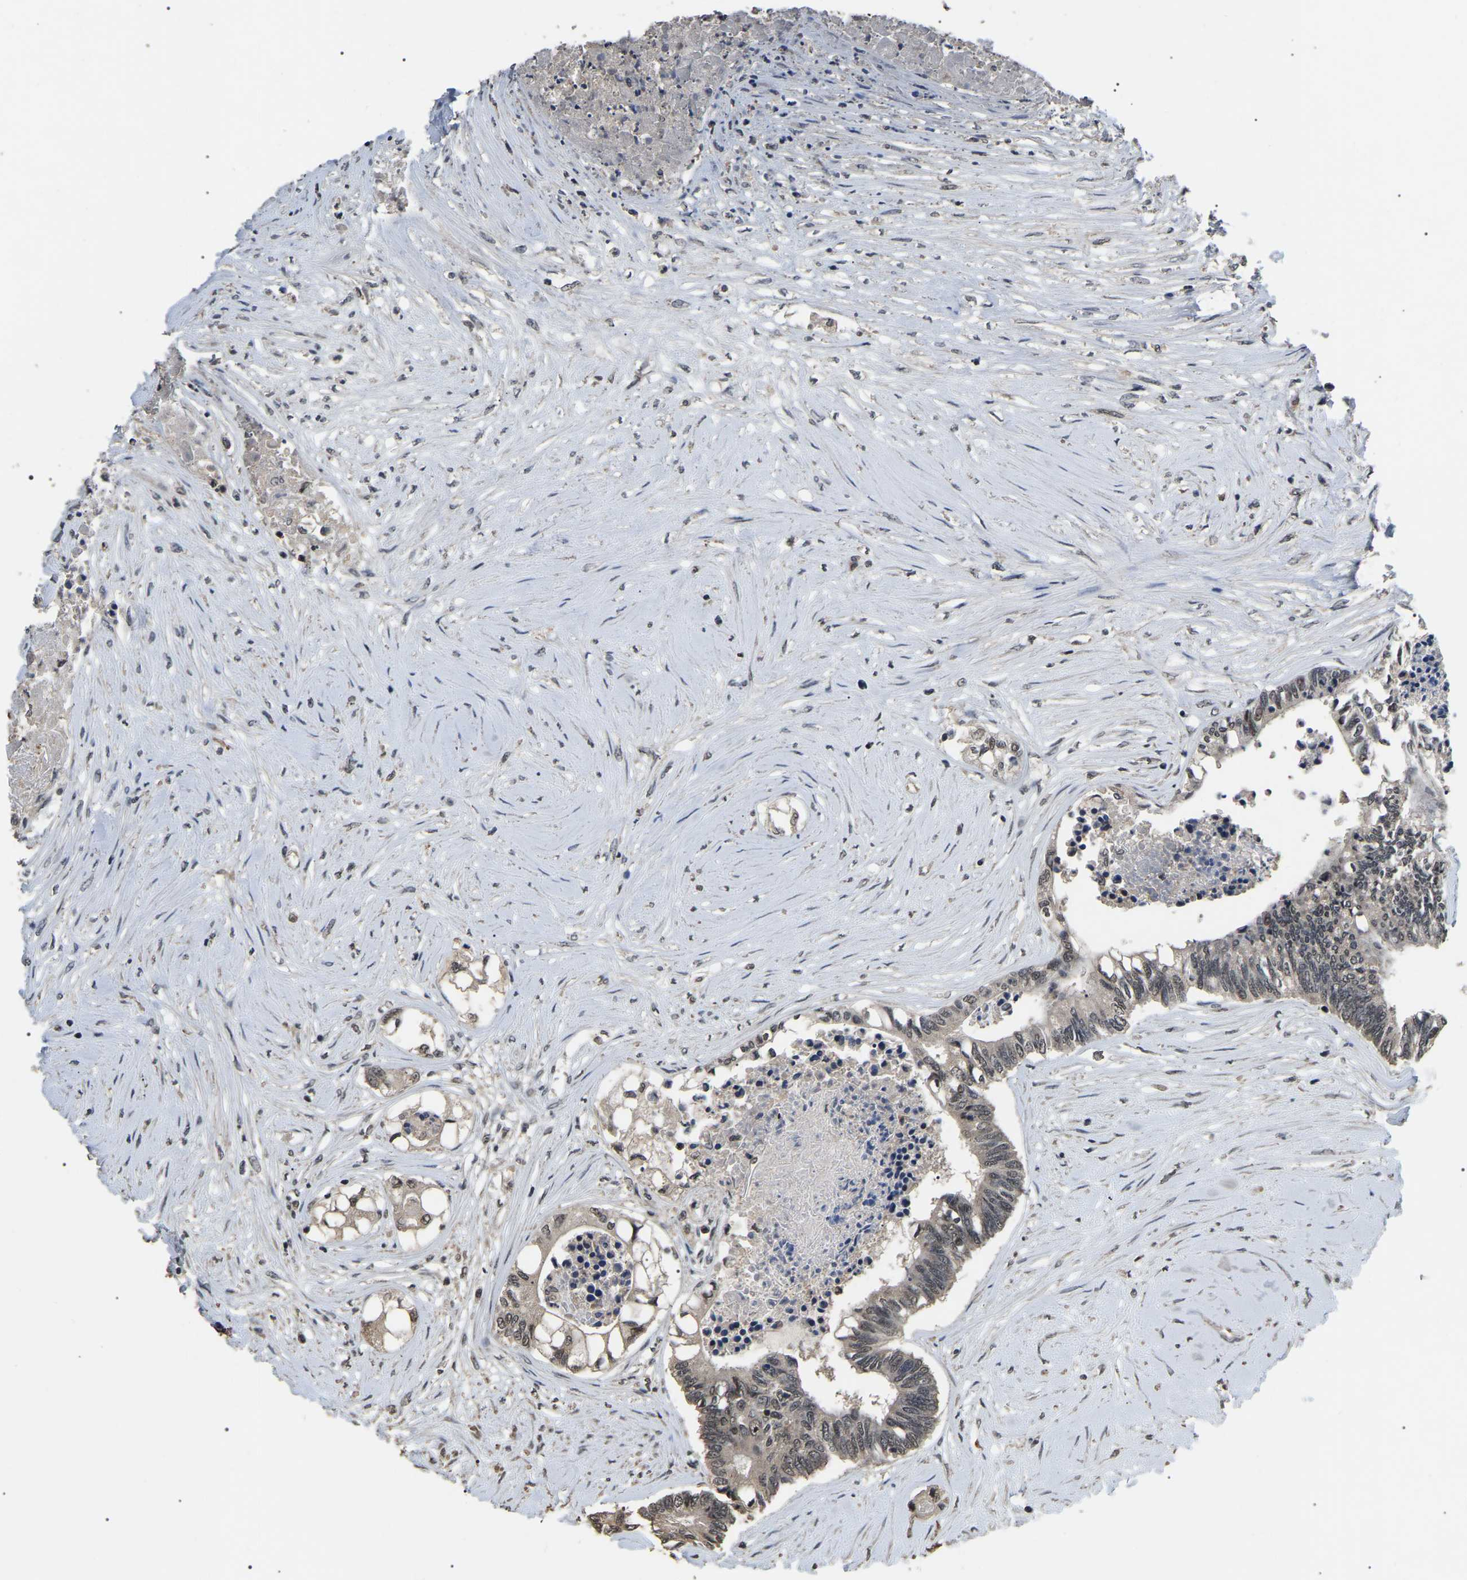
{"staining": {"intensity": "weak", "quantity": "25%-75%", "location": "nuclear"}, "tissue": "colorectal cancer", "cell_type": "Tumor cells", "image_type": "cancer", "snomed": [{"axis": "morphology", "description": "Adenocarcinoma, NOS"}, {"axis": "topography", "description": "Rectum"}], "caption": "Weak nuclear positivity for a protein is appreciated in approximately 25%-75% of tumor cells of colorectal cancer using IHC.", "gene": "PPM1E", "patient": {"sex": "male", "age": 63}}